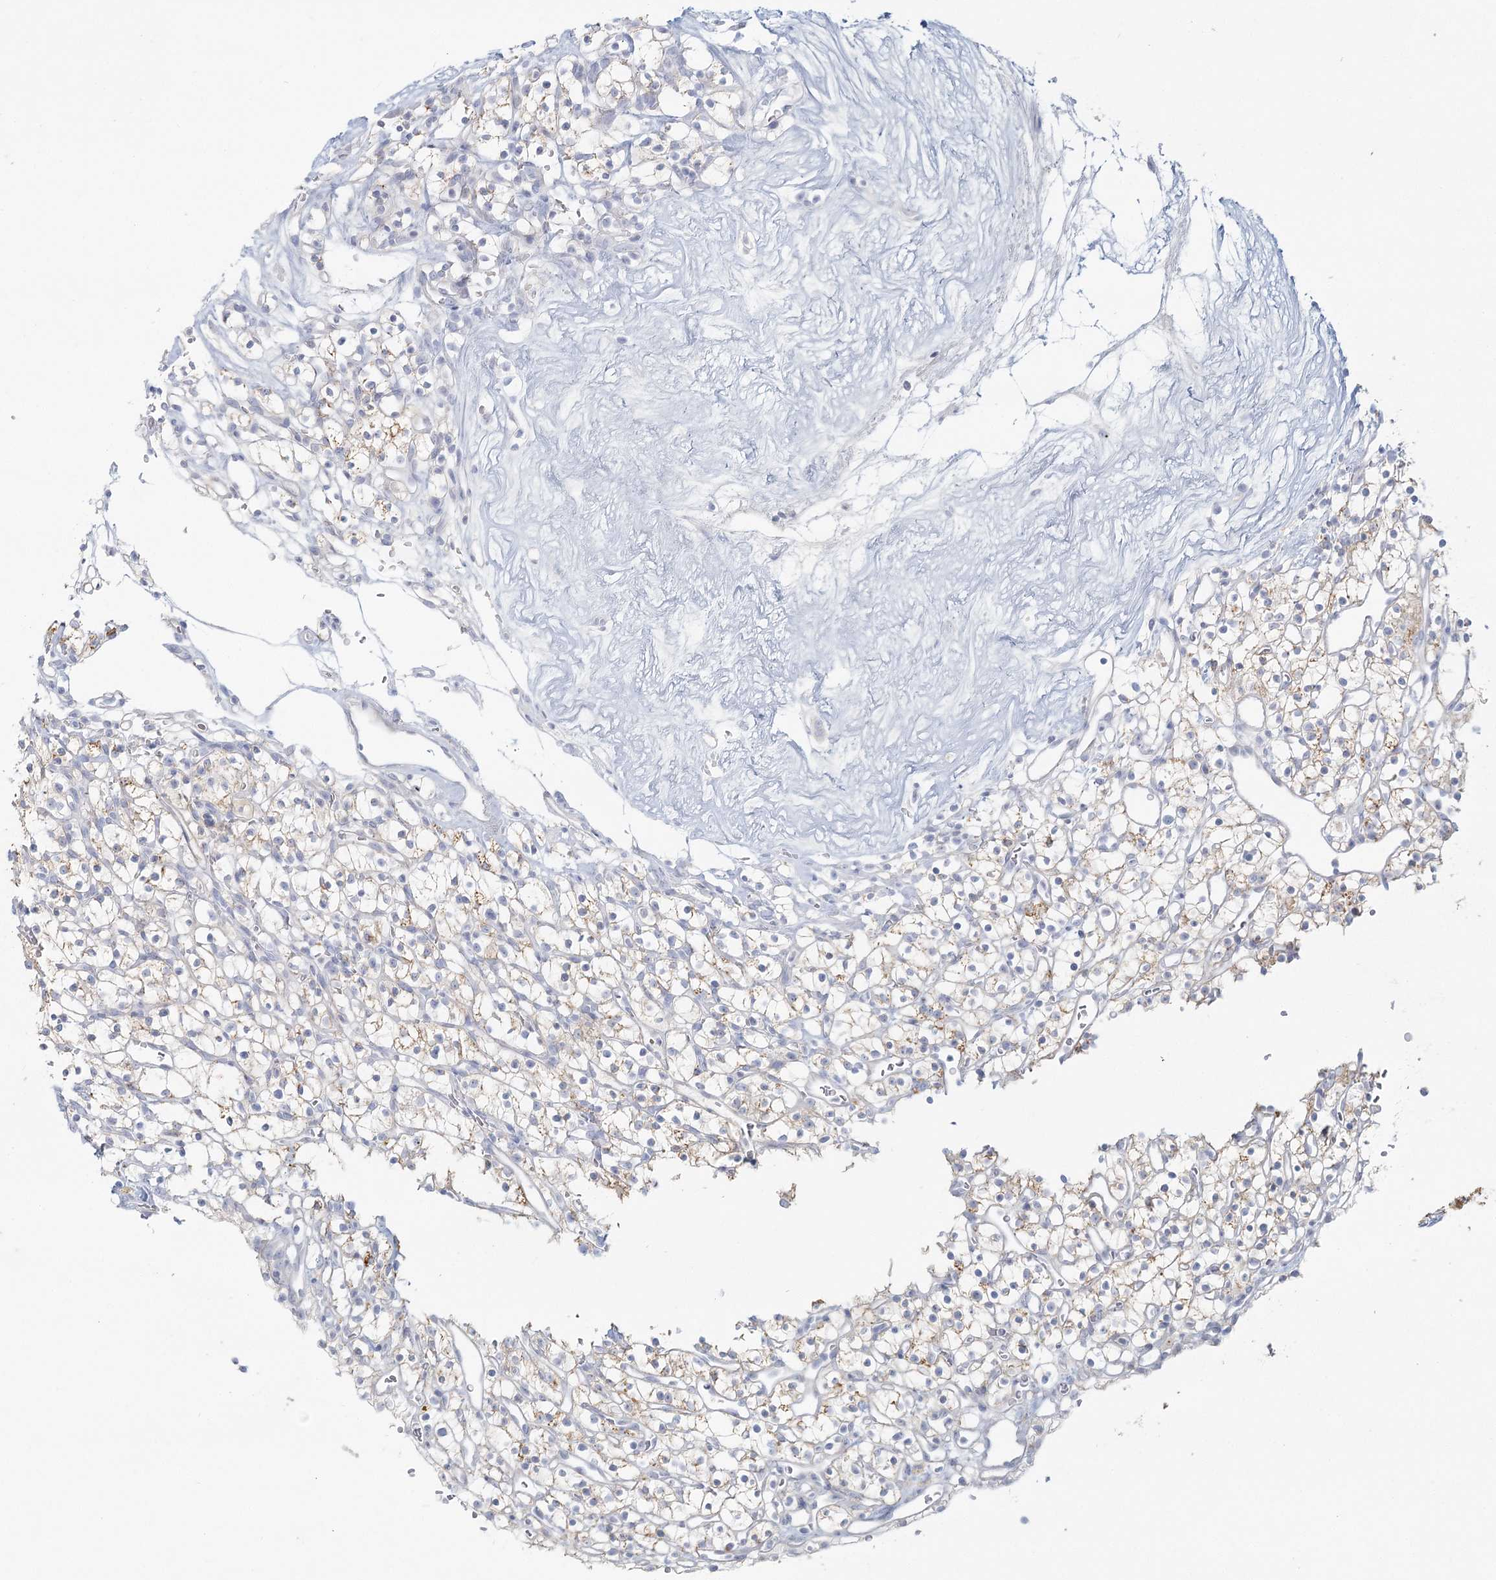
{"staining": {"intensity": "moderate", "quantity": "<25%", "location": "cytoplasmic/membranous"}, "tissue": "renal cancer", "cell_type": "Tumor cells", "image_type": "cancer", "snomed": [{"axis": "morphology", "description": "Adenocarcinoma, NOS"}, {"axis": "topography", "description": "Kidney"}], "caption": "Moderate cytoplasmic/membranous staining for a protein is seen in approximately <25% of tumor cells of renal cancer (adenocarcinoma) using immunohistochemistry (IHC).", "gene": "DMGDH", "patient": {"sex": "female", "age": 57}}